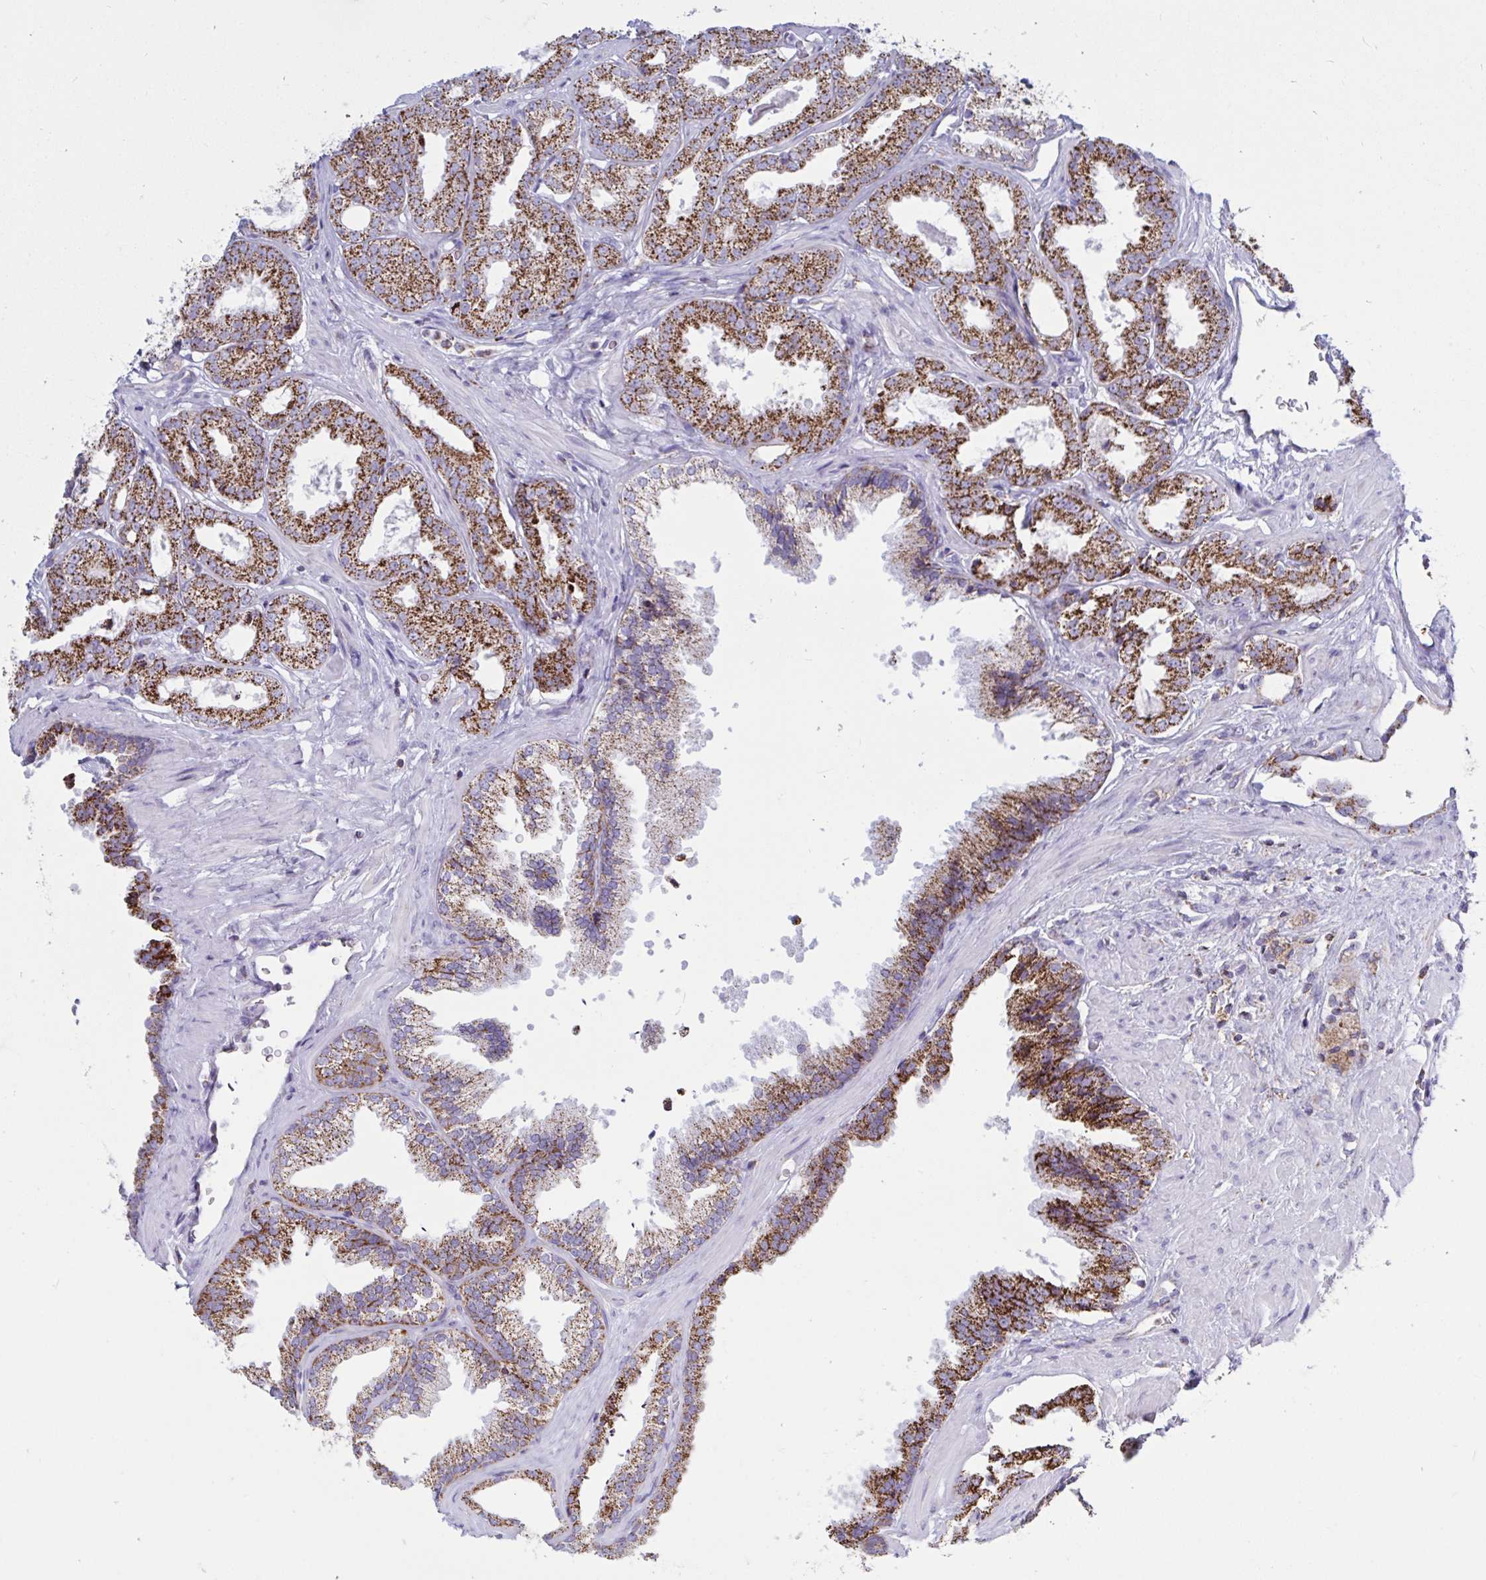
{"staining": {"intensity": "strong", "quantity": ">75%", "location": "cytoplasmic/membranous"}, "tissue": "prostate cancer", "cell_type": "Tumor cells", "image_type": "cancer", "snomed": [{"axis": "morphology", "description": "Adenocarcinoma, Low grade"}, {"axis": "topography", "description": "Prostate"}], "caption": "Immunohistochemistry (IHC) histopathology image of neoplastic tissue: low-grade adenocarcinoma (prostate) stained using immunohistochemistry (IHC) demonstrates high levels of strong protein expression localized specifically in the cytoplasmic/membranous of tumor cells, appearing as a cytoplasmic/membranous brown color.", "gene": "HSPE1", "patient": {"sex": "male", "age": 67}}